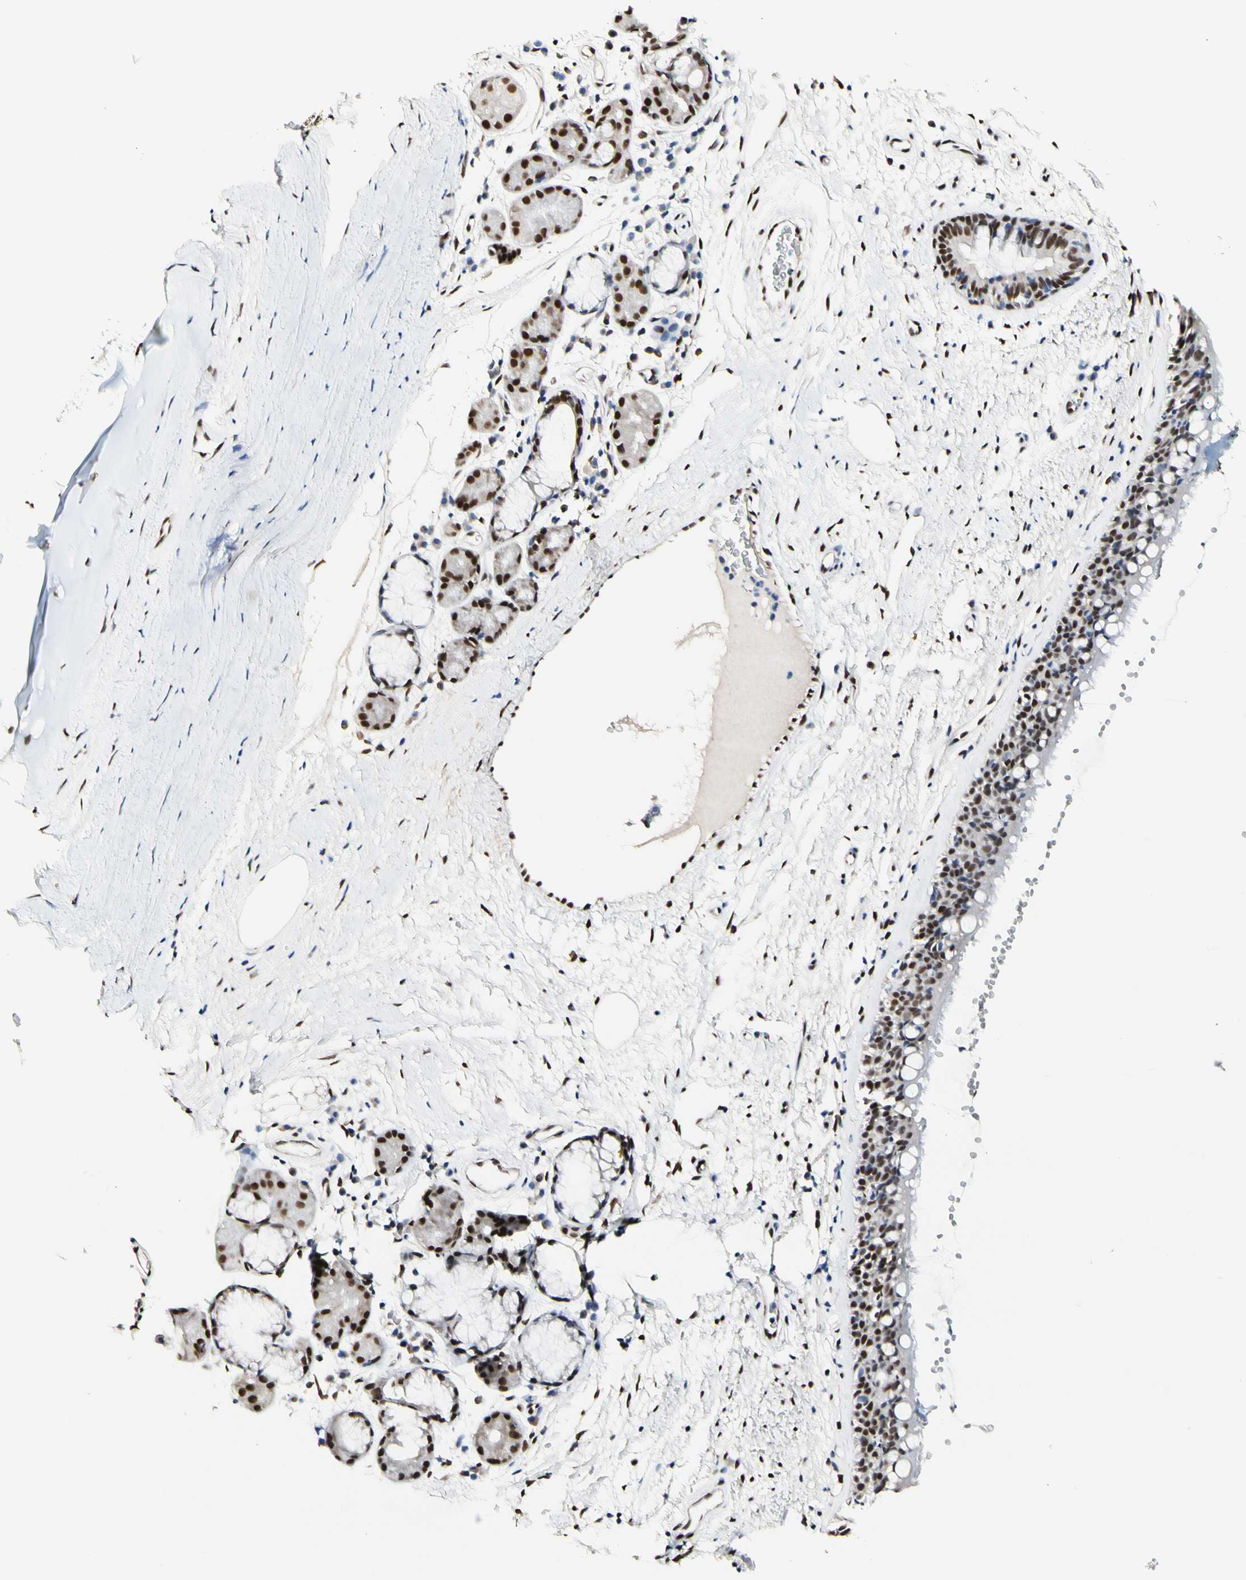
{"staining": {"intensity": "moderate", "quantity": ">75%", "location": "nuclear"}, "tissue": "bronchus", "cell_type": "Respiratory epithelial cells", "image_type": "normal", "snomed": [{"axis": "morphology", "description": "Normal tissue, NOS"}, {"axis": "topography", "description": "Bronchus"}], "caption": "This photomicrograph exhibits unremarkable bronchus stained with immunohistochemistry (IHC) to label a protein in brown. The nuclear of respiratory epithelial cells show moderate positivity for the protein. Nuclei are counter-stained blue.", "gene": "NFIA", "patient": {"sex": "female", "age": 54}}